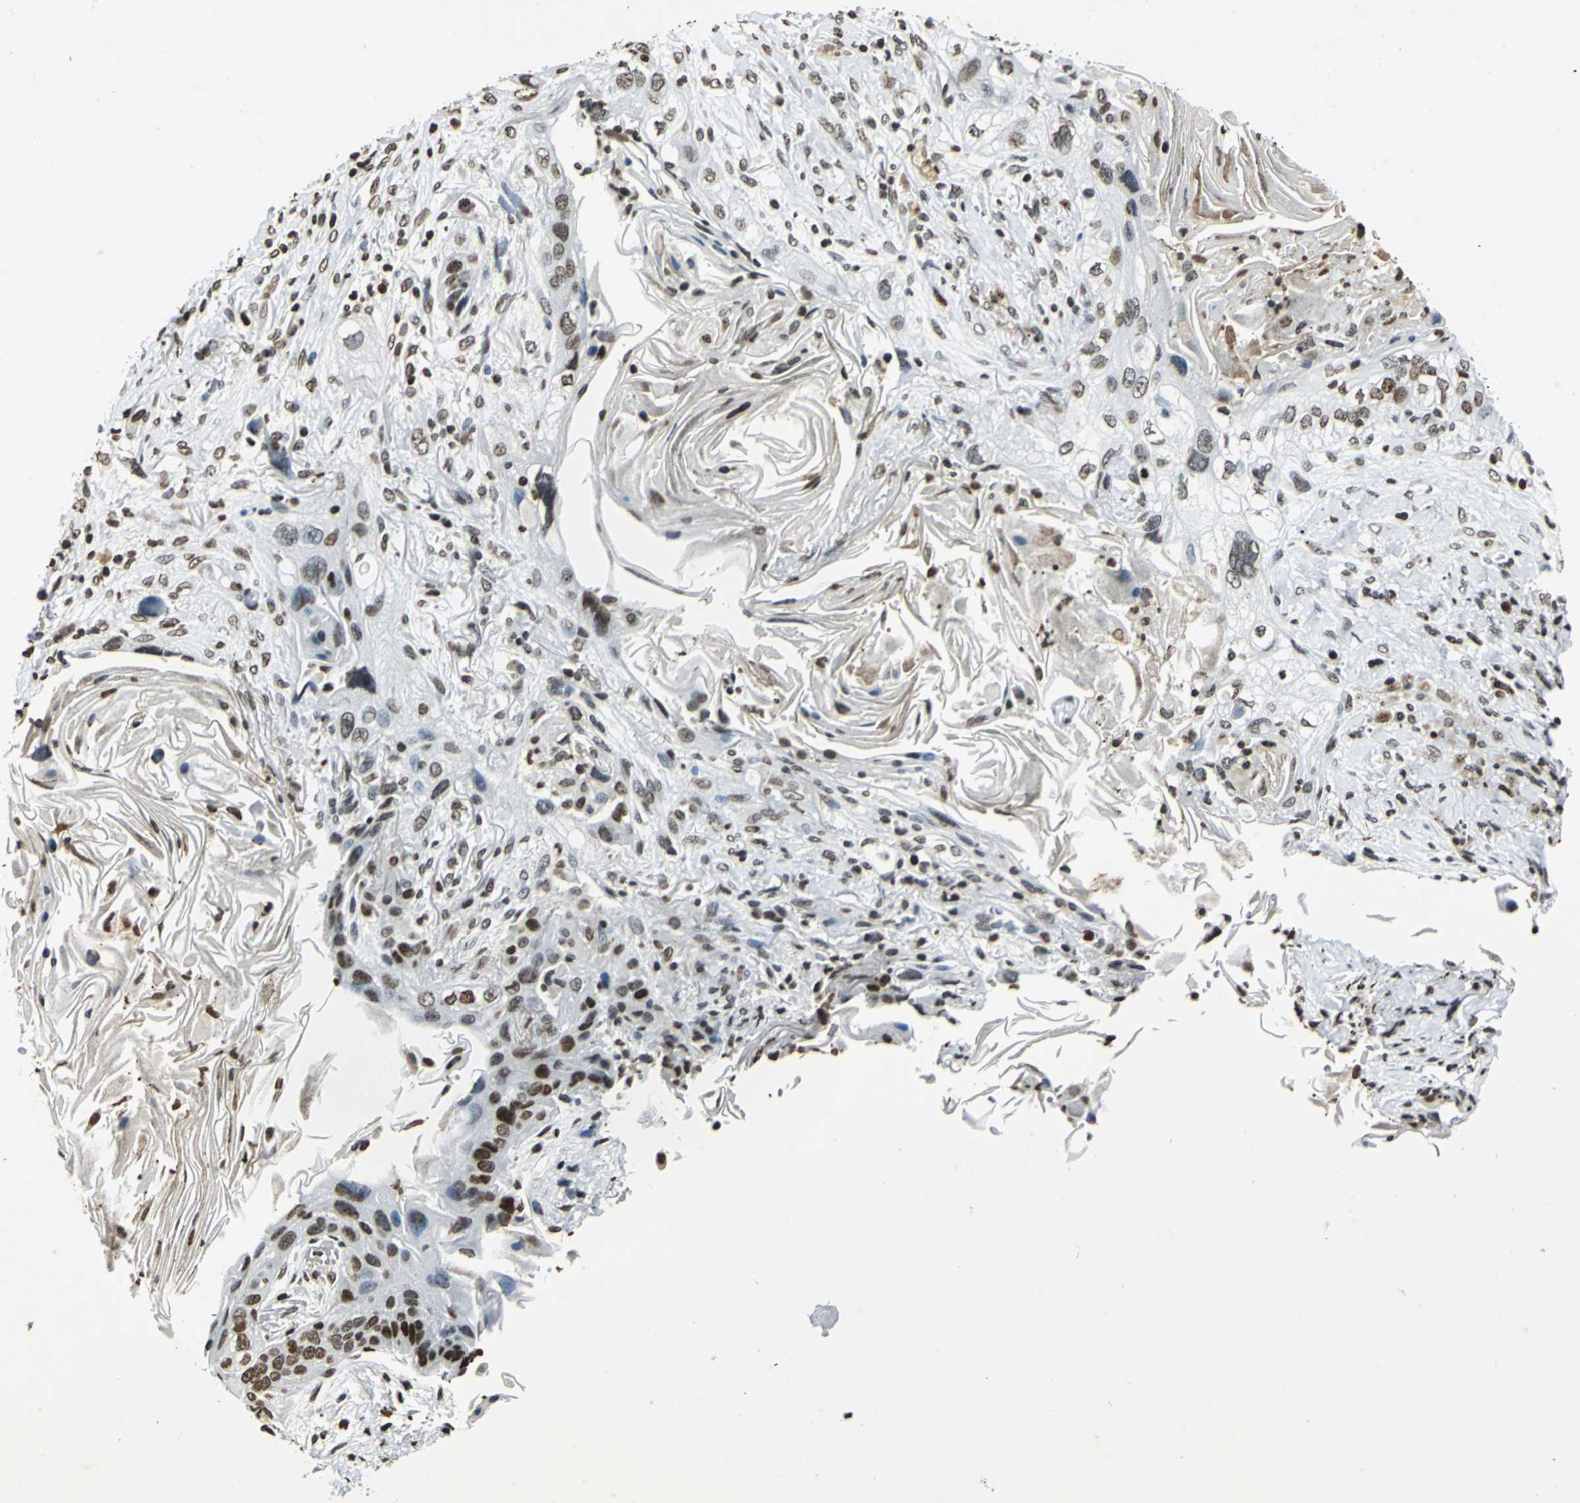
{"staining": {"intensity": "moderate", "quantity": ">75%", "location": "nuclear"}, "tissue": "lung cancer", "cell_type": "Tumor cells", "image_type": "cancer", "snomed": [{"axis": "morphology", "description": "Squamous cell carcinoma, NOS"}, {"axis": "topography", "description": "Lung"}], "caption": "An image of lung cancer stained for a protein reveals moderate nuclear brown staining in tumor cells.", "gene": "MCM4", "patient": {"sex": "female", "age": 67}}